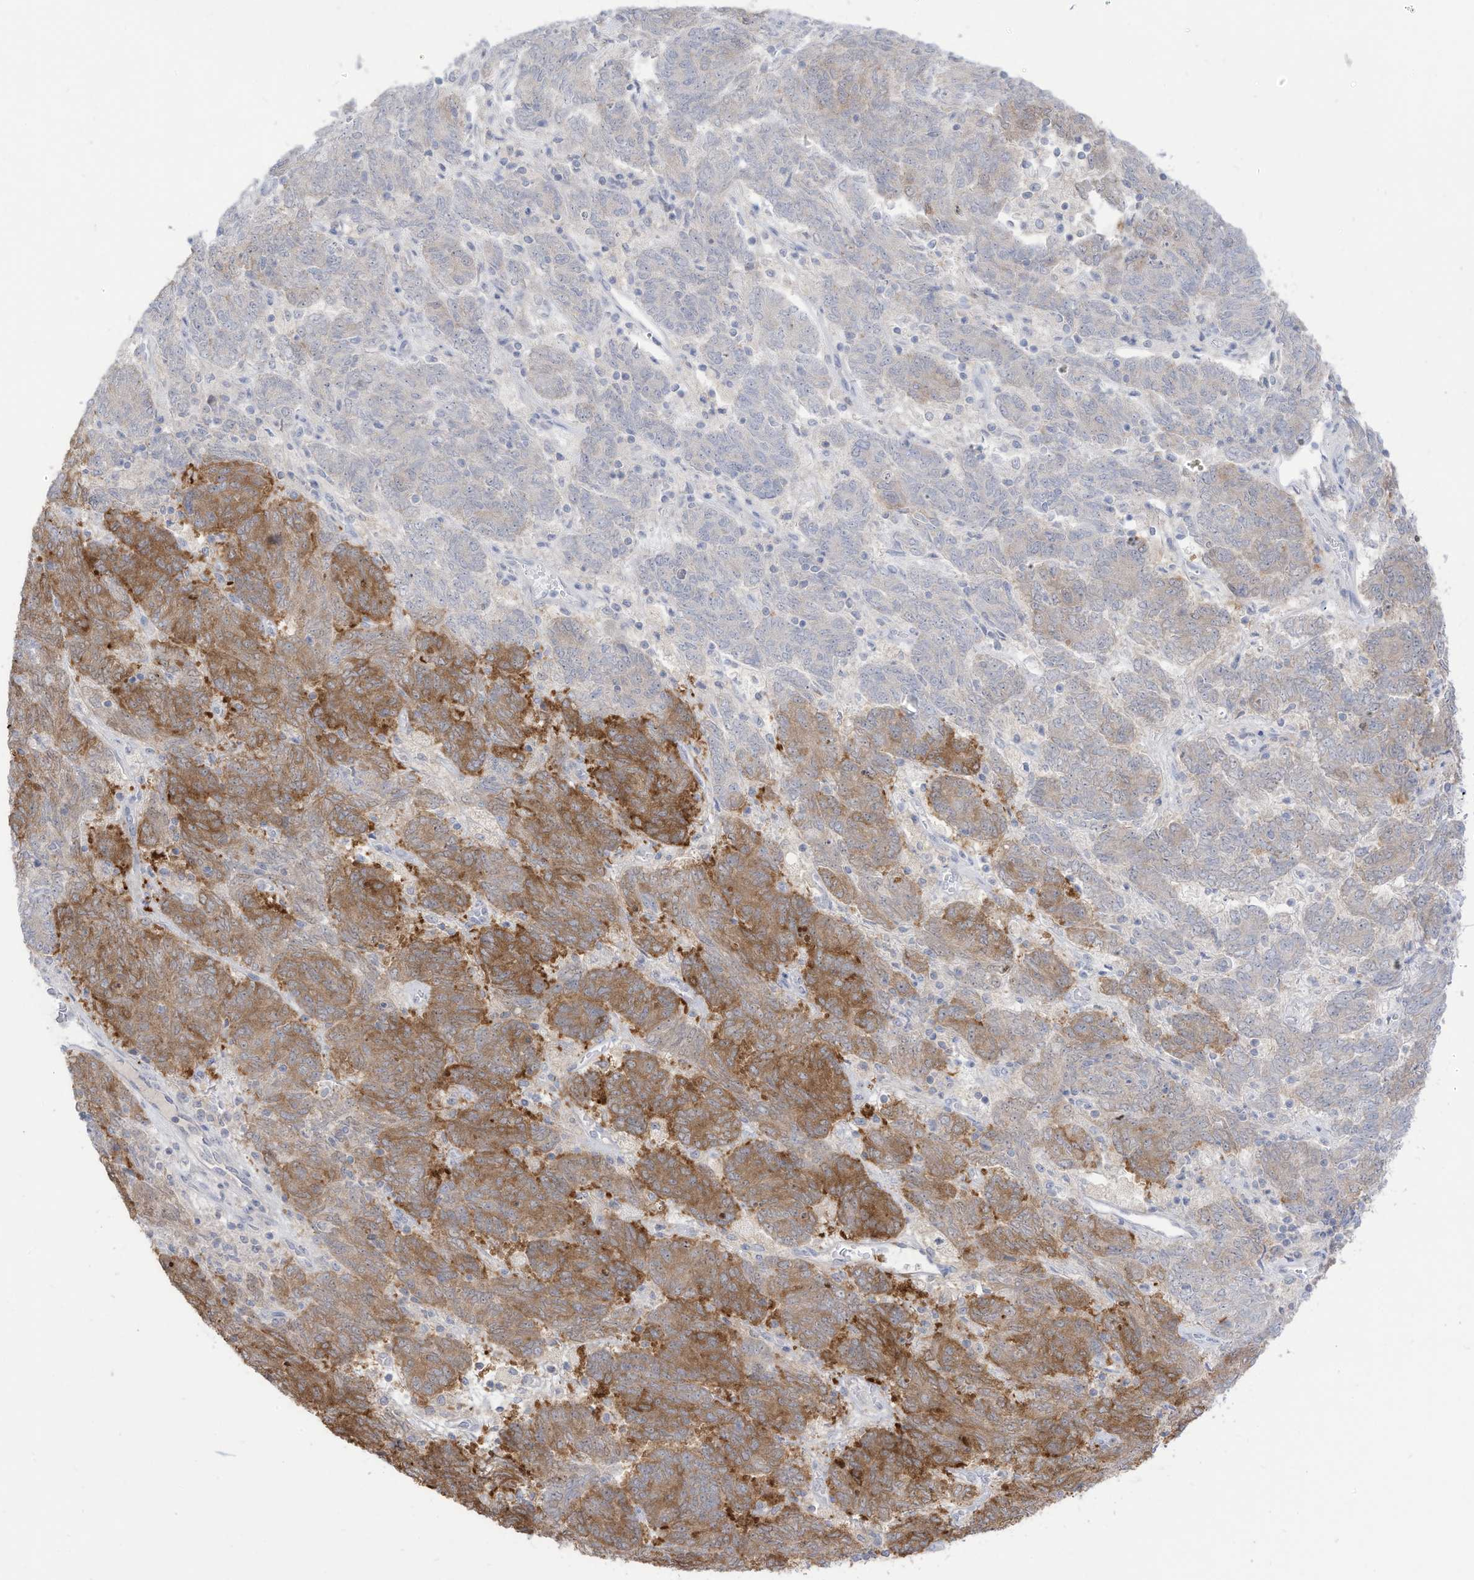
{"staining": {"intensity": "moderate", "quantity": "25%-75%", "location": "cytoplasmic/membranous"}, "tissue": "endometrial cancer", "cell_type": "Tumor cells", "image_type": "cancer", "snomed": [{"axis": "morphology", "description": "Adenocarcinoma, NOS"}, {"axis": "topography", "description": "Endometrium"}], "caption": "This micrograph reveals endometrial cancer stained with immunohistochemistry (IHC) to label a protein in brown. The cytoplasmic/membranous of tumor cells show moderate positivity for the protein. Nuclei are counter-stained blue.", "gene": "OGT", "patient": {"sex": "female", "age": 80}}